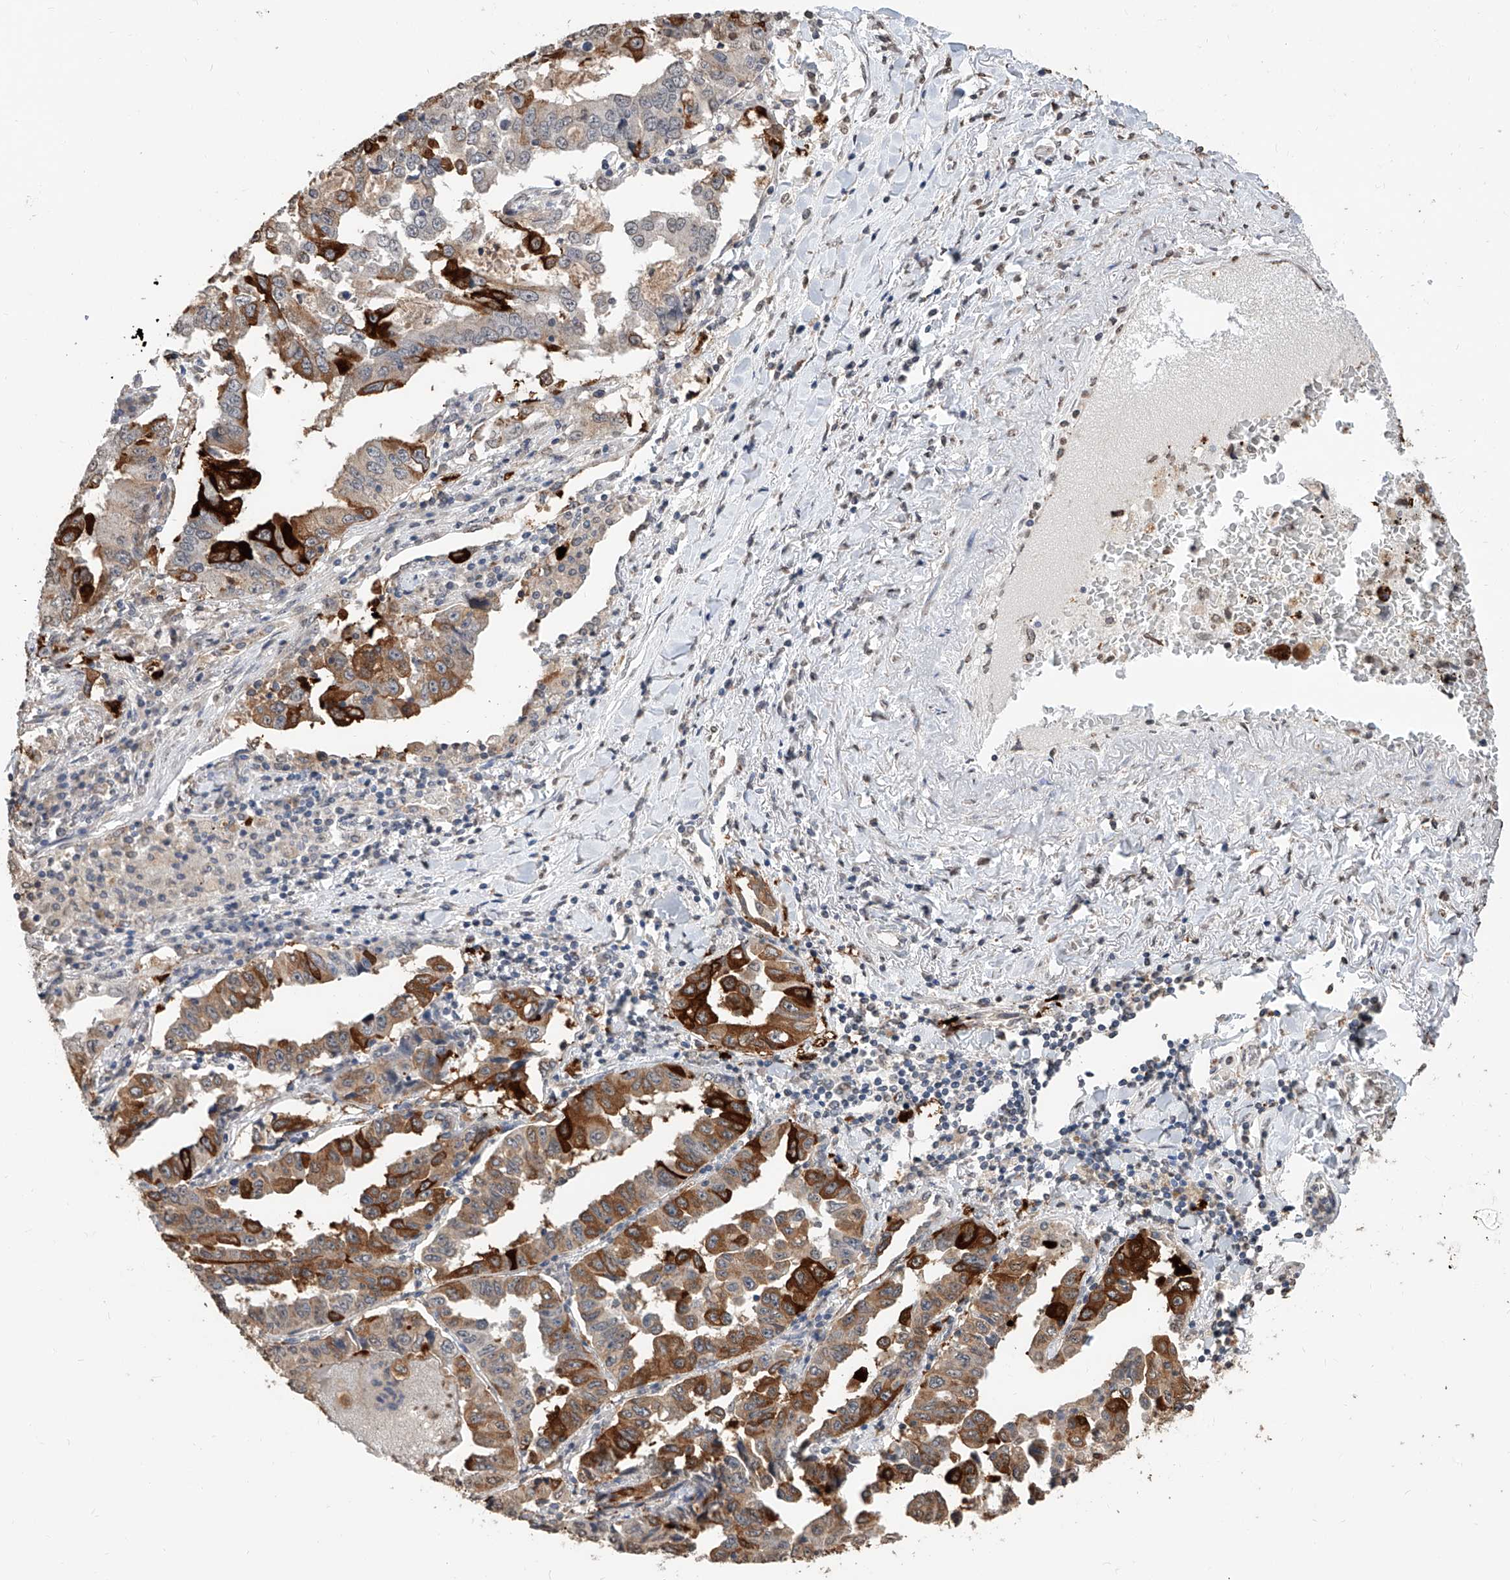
{"staining": {"intensity": "strong", "quantity": "<25%", "location": "cytoplasmic/membranous"}, "tissue": "lung cancer", "cell_type": "Tumor cells", "image_type": "cancer", "snomed": [{"axis": "morphology", "description": "Adenocarcinoma, NOS"}, {"axis": "topography", "description": "Lung"}], "caption": "Immunohistochemistry image of neoplastic tissue: human lung adenocarcinoma stained using immunohistochemistry demonstrates medium levels of strong protein expression localized specifically in the cytoplasmic/membranous of tumor cells, appearing as a cytoplasmic/membranous brown color.", "gene": "RP9", "patient": {"sex": "female", "age": 51}}